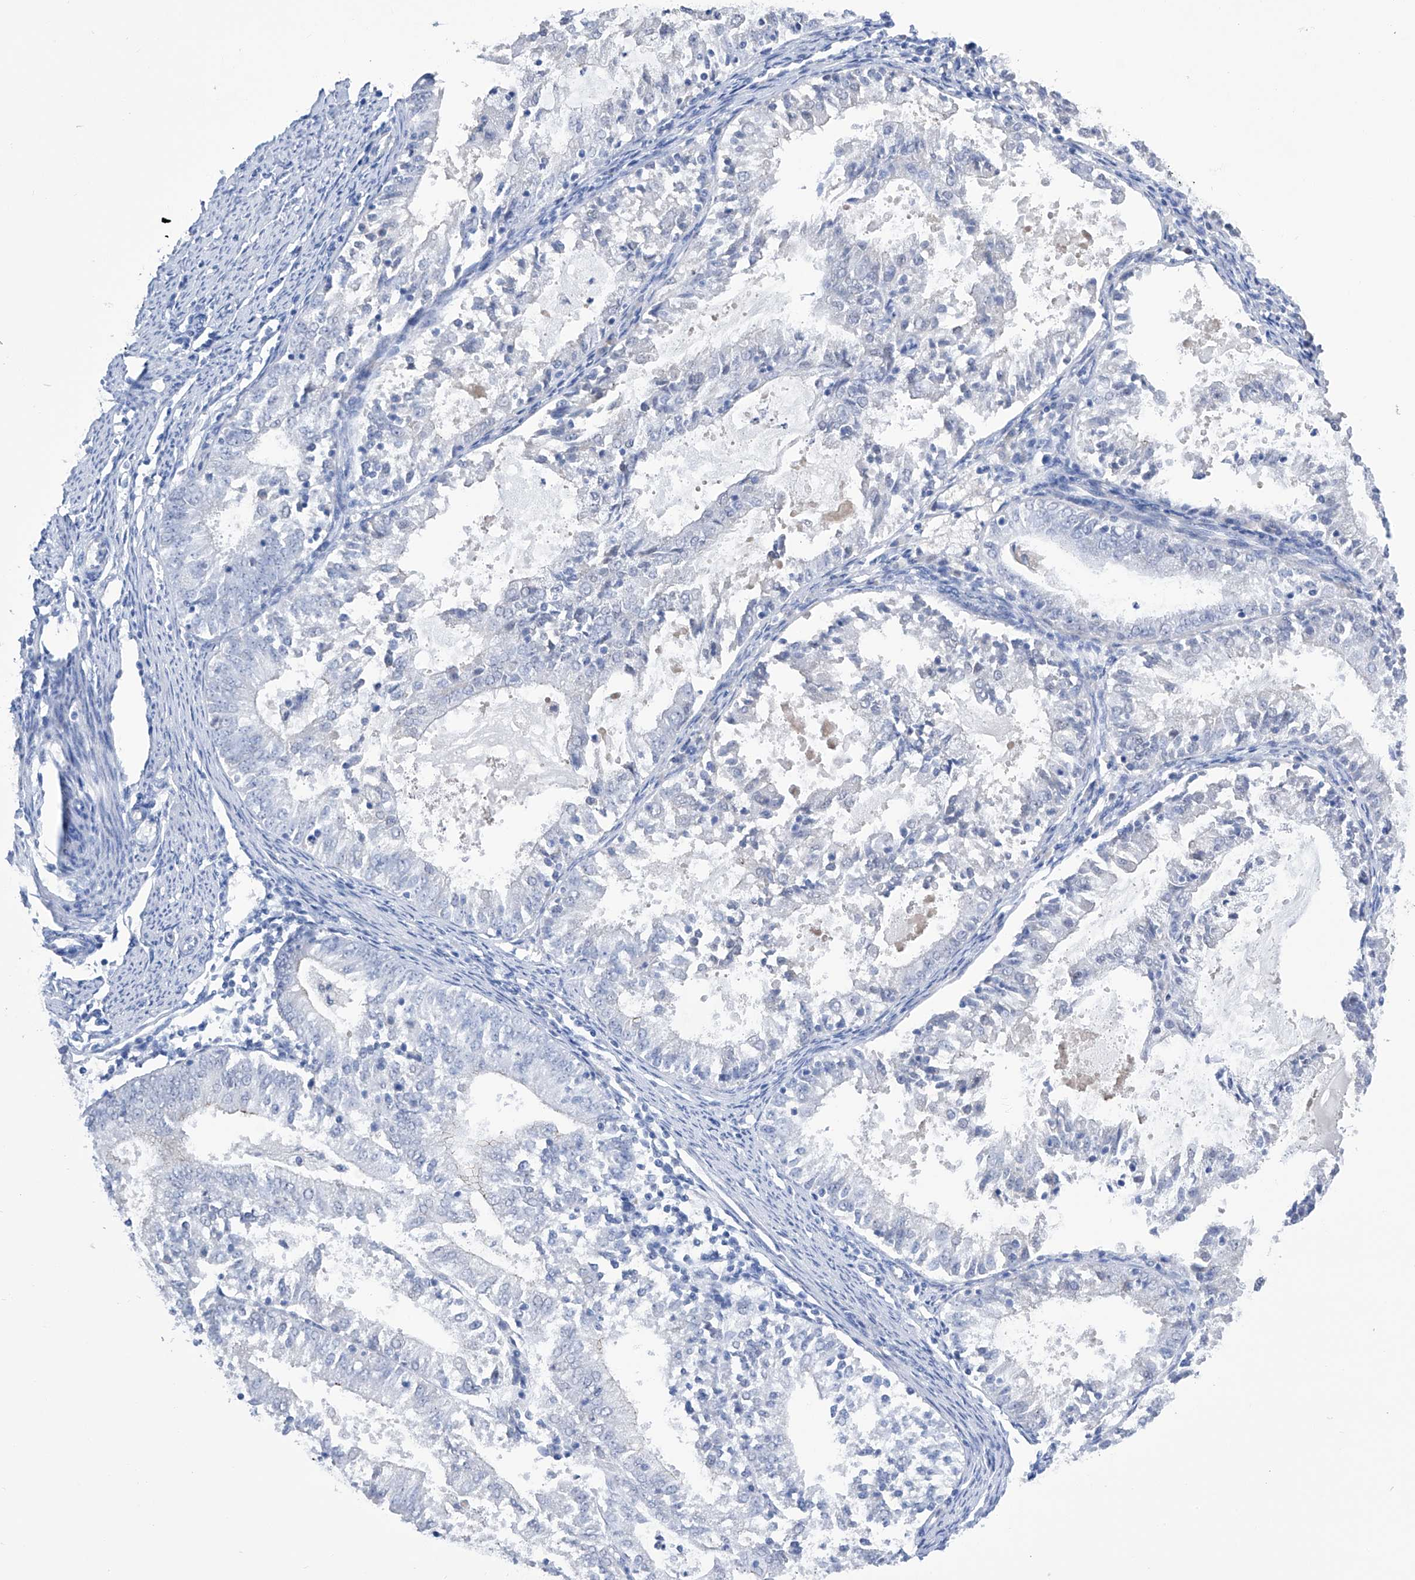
{"staining": {"intensity": "negative", "quantity": "none", "location": "none"}, "tissue": "endometrial cancer", "cell_type": "Tumor cells", "image_type": "cancer", "snomed": [{"axis": "morphology", "description": "Adenocarcinoma, NOS"}, {"axis": "topography", "description": "Endometrium"}], "caption": "Tumor cells show no significant protein staining in endometrial adenocarcinoma. (IHC, brightfield microscopy, high magnification).", "gene": "PGM3", "patient": {"sex": "female", "age": 57}}